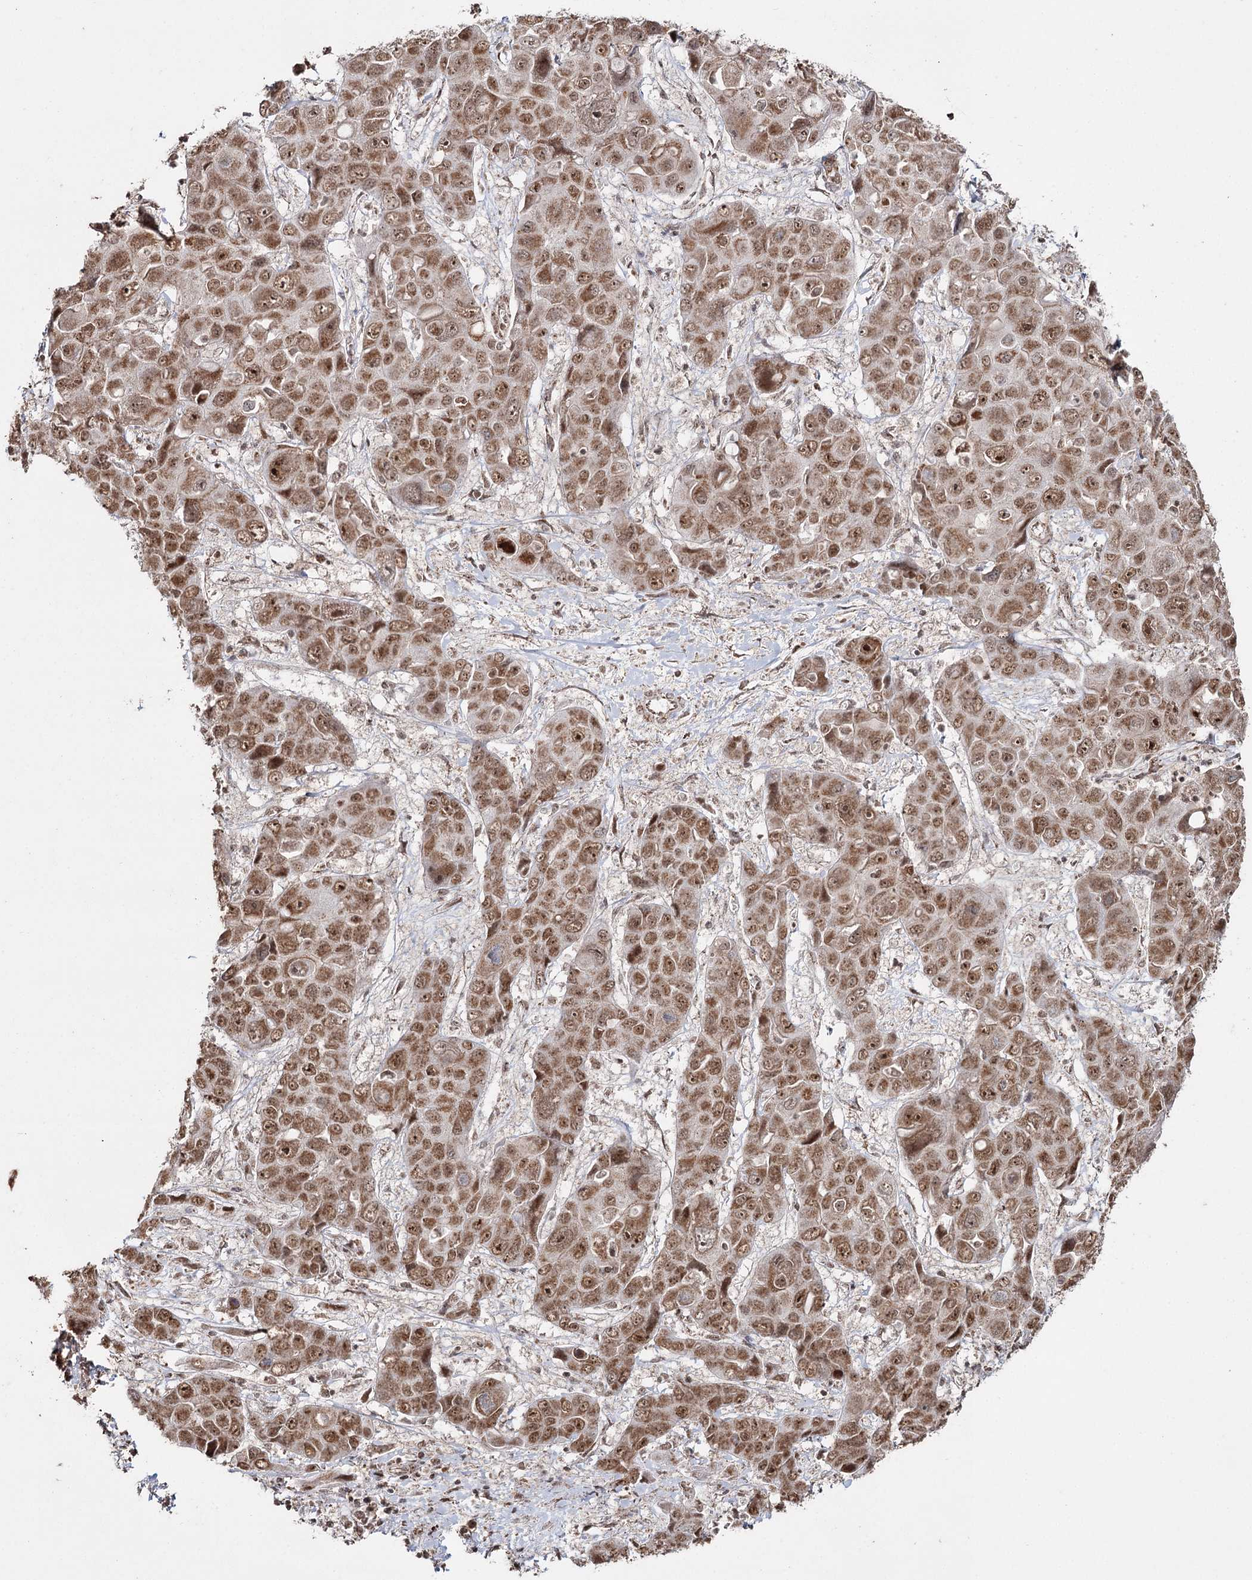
{"staining": {"intensity": "moderate", "quantity": ">75%", "location": "cytoplasmic/membranous,nuclear"}, "tissue": "liver cancer", "cell_type": "Tumor cells", "image_type": "cancer", "snomed": [{"axis": "morphology", "description": "Cholangiocarcinoma"}, {"axis": "topography", "description": "Liver"}], "caption": "The micrograph exhibits a brown stain indicating the presence of a protein in the cytoplasmic/membranous and nuclear of tumor cells in liver cancer. The staining was performed using DAB, with brown indicating positive protein expression. Nuclei are stained blue with hematoxylin.", "gene": "PDHX", "patient": {"sex": "male", "age": 67}}